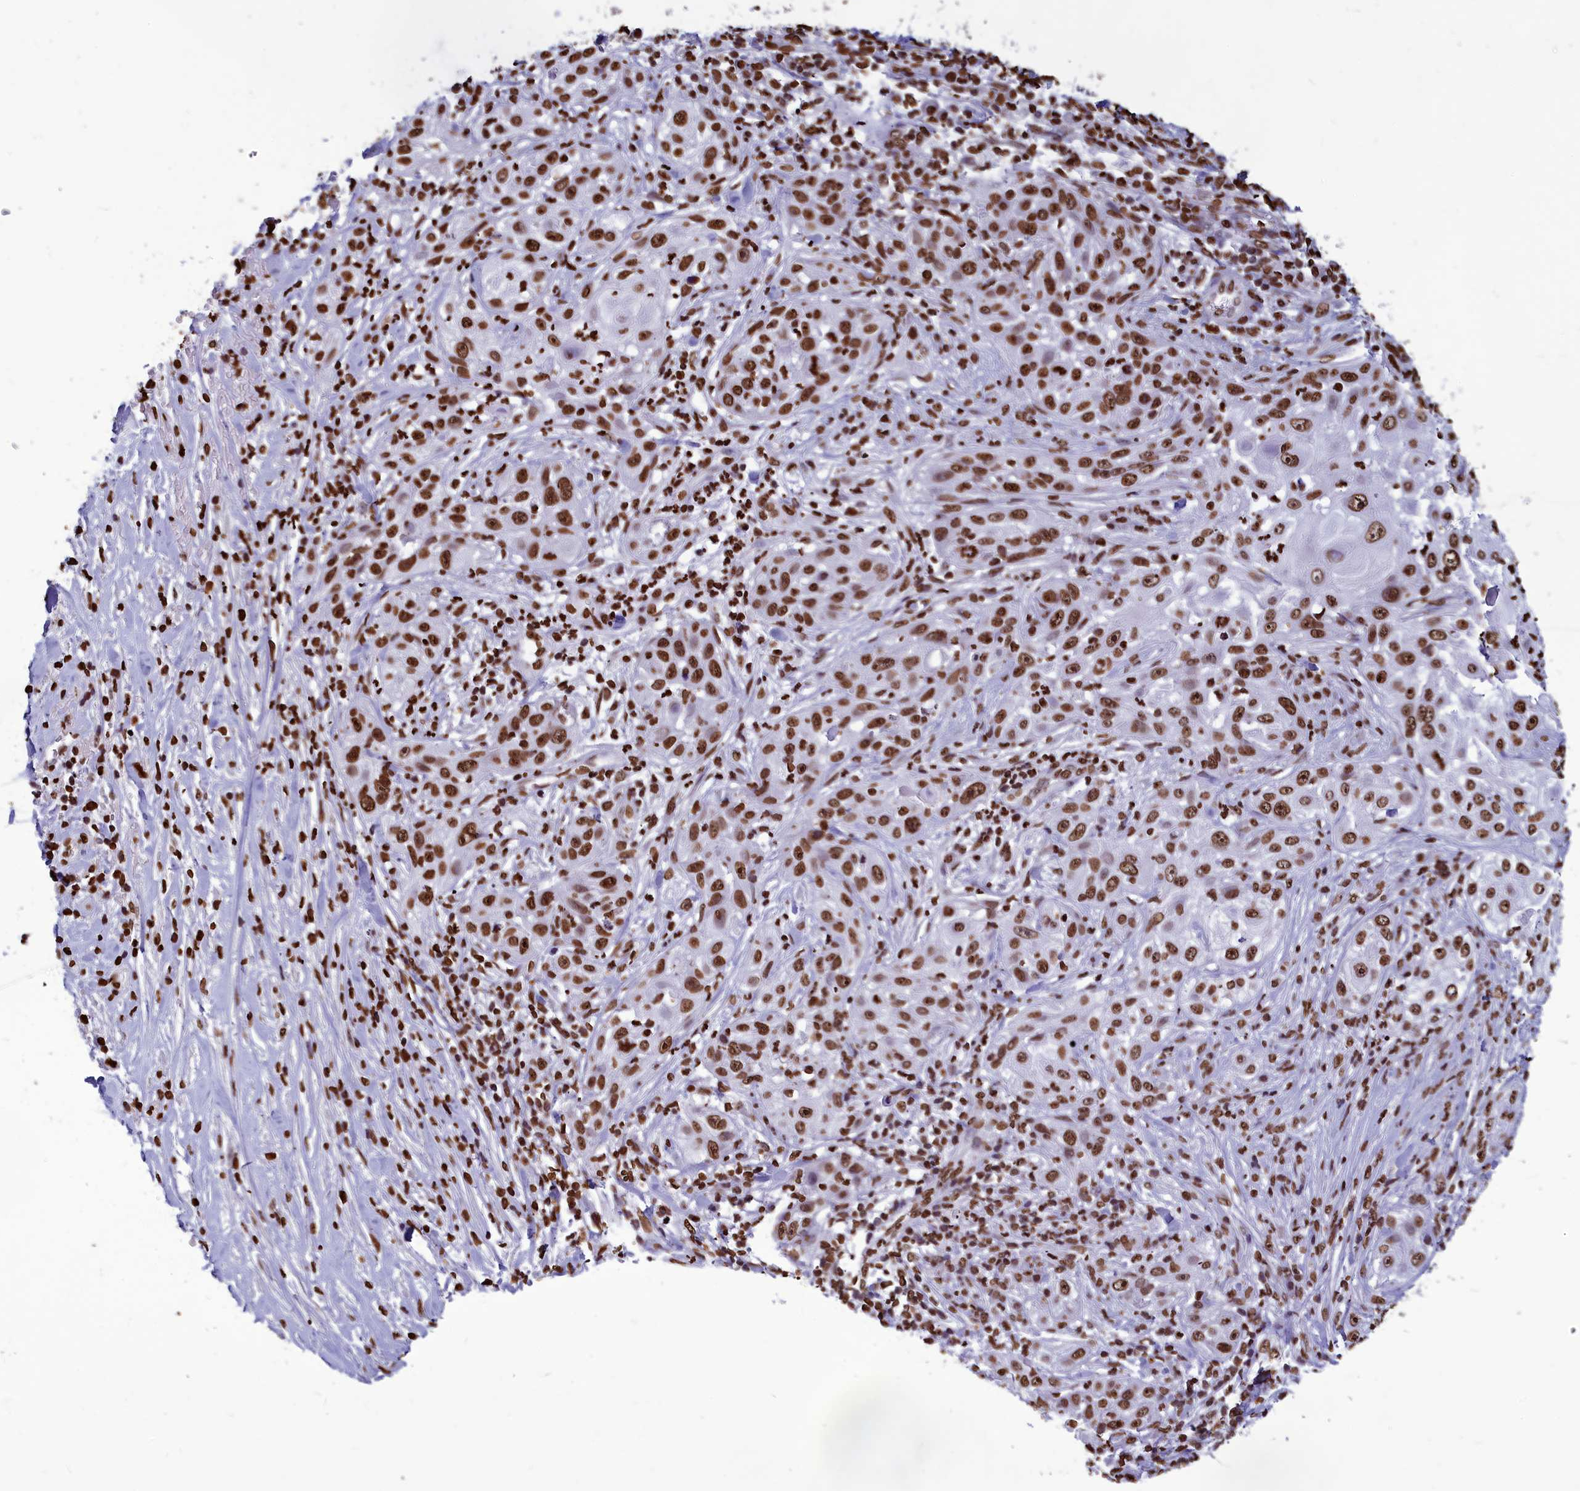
{"staining": {"intensity": "moderate", "quantity": ">75%", "location": "nuclear"}, "tissue": "skin cancer", "cell_type": "Tumor cells", "image_type": "cancer", "snomed": [{"axis": "morphology", "description": "Squamous cell carcinoma, NOS"}, {"axis": "topography", "description": "Skin"}], "caption": "Skin cancer (squamous cell carcinoma) tissue shows moderate nuclear staining in about >75% of tumor cells, visualized by immunohistochemistry.", "gene": "AKAP17A", "patient": {"sex": "female", "age": 44}}